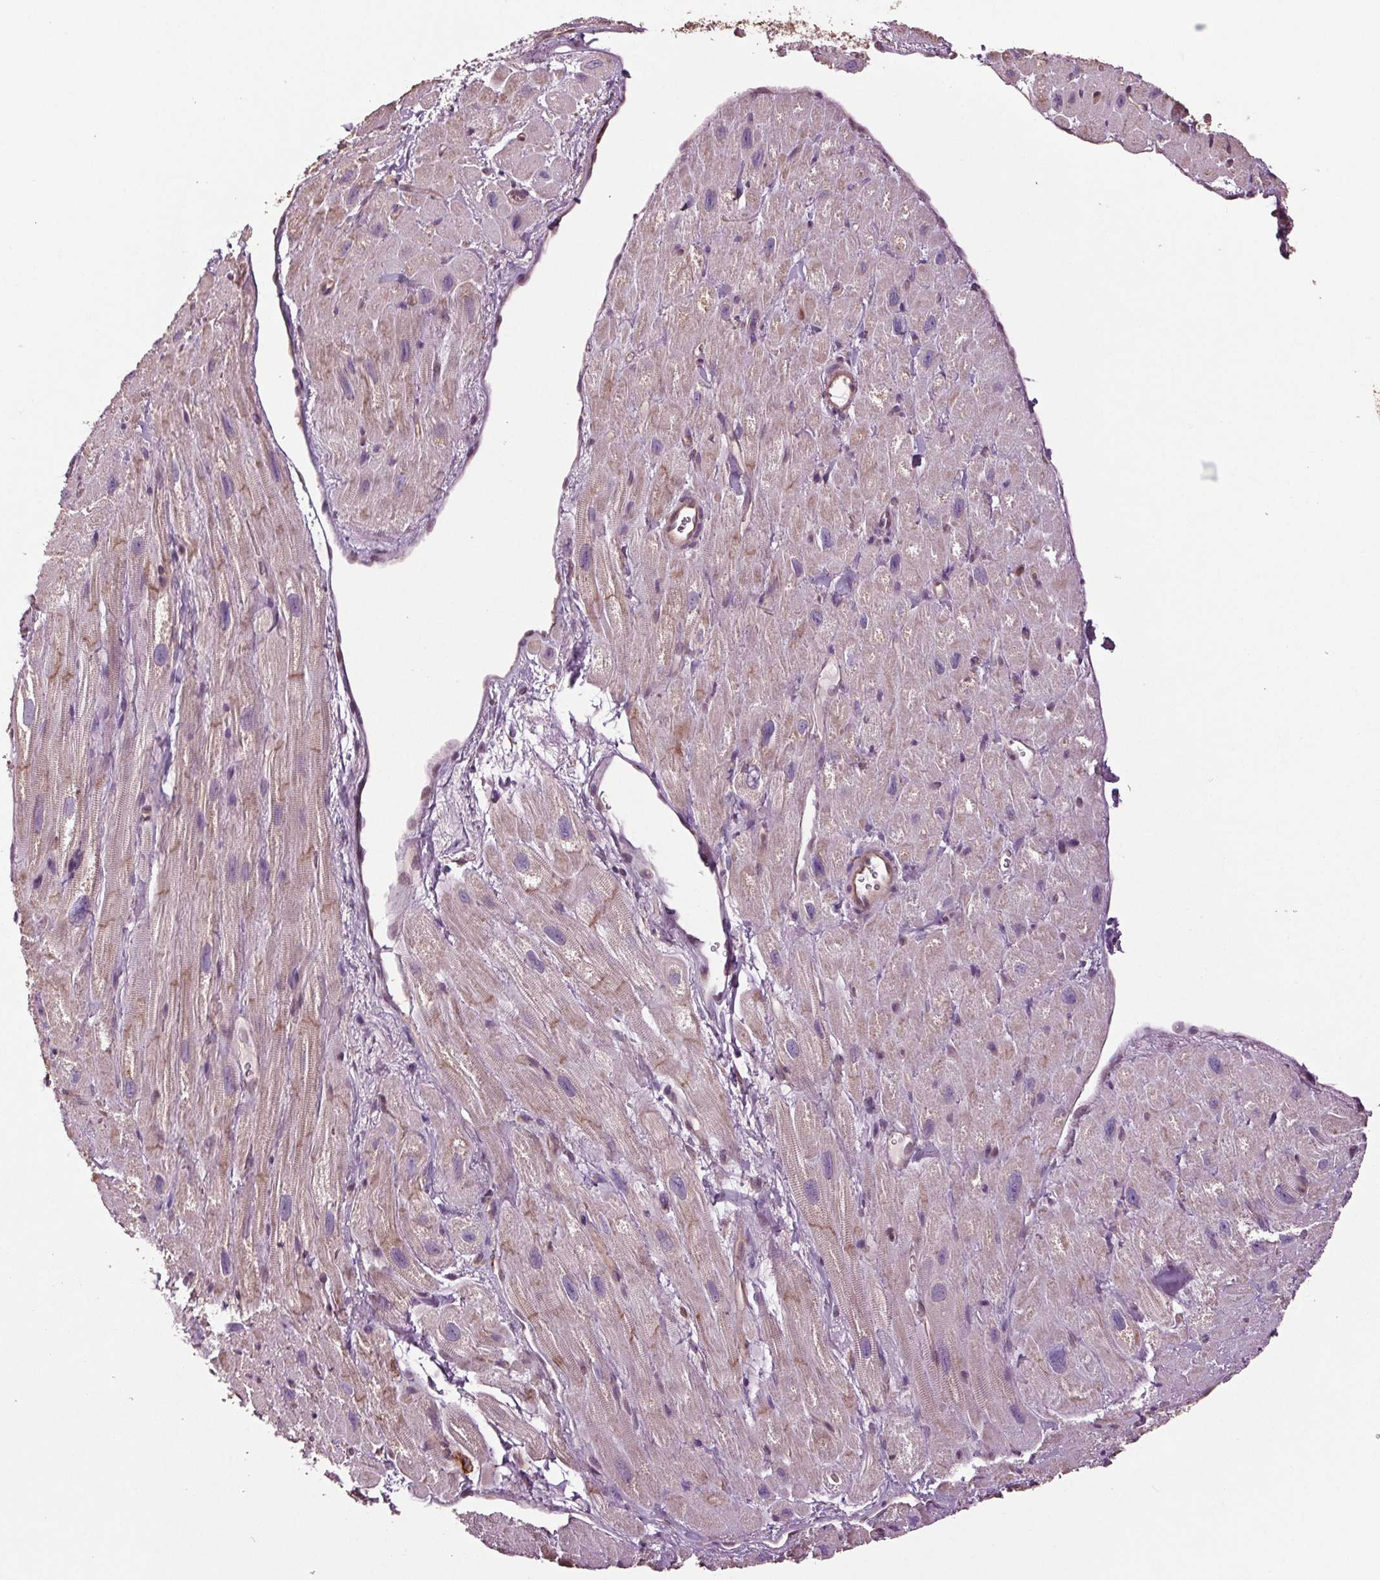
{"staining": {"intensity": "weak", "quantity": "25%-75%", "location": "cytoplasmic/membranous"}, "tissue": "heart muscle", "cell_type": "Cardiomyocytes", "image_type": "normal", "snomed": [{"axis": "morphology", "description": "Normal tissue, NOS"}, {"axis": "topography", "description": "Heart"}], "caption": "Immunohistochemistry (IHC) micrograph of benign heart muscle: heart muscle stained using immunohistochemistry shows low levels of weak protein expression localized specifically in the cytoplasmic/membranous of cardiomyocytes, appearing as a cytoplasmic/membranous brown color.", "gene": "RNPEP", "patient": {"sex": "female", "age": 62}}